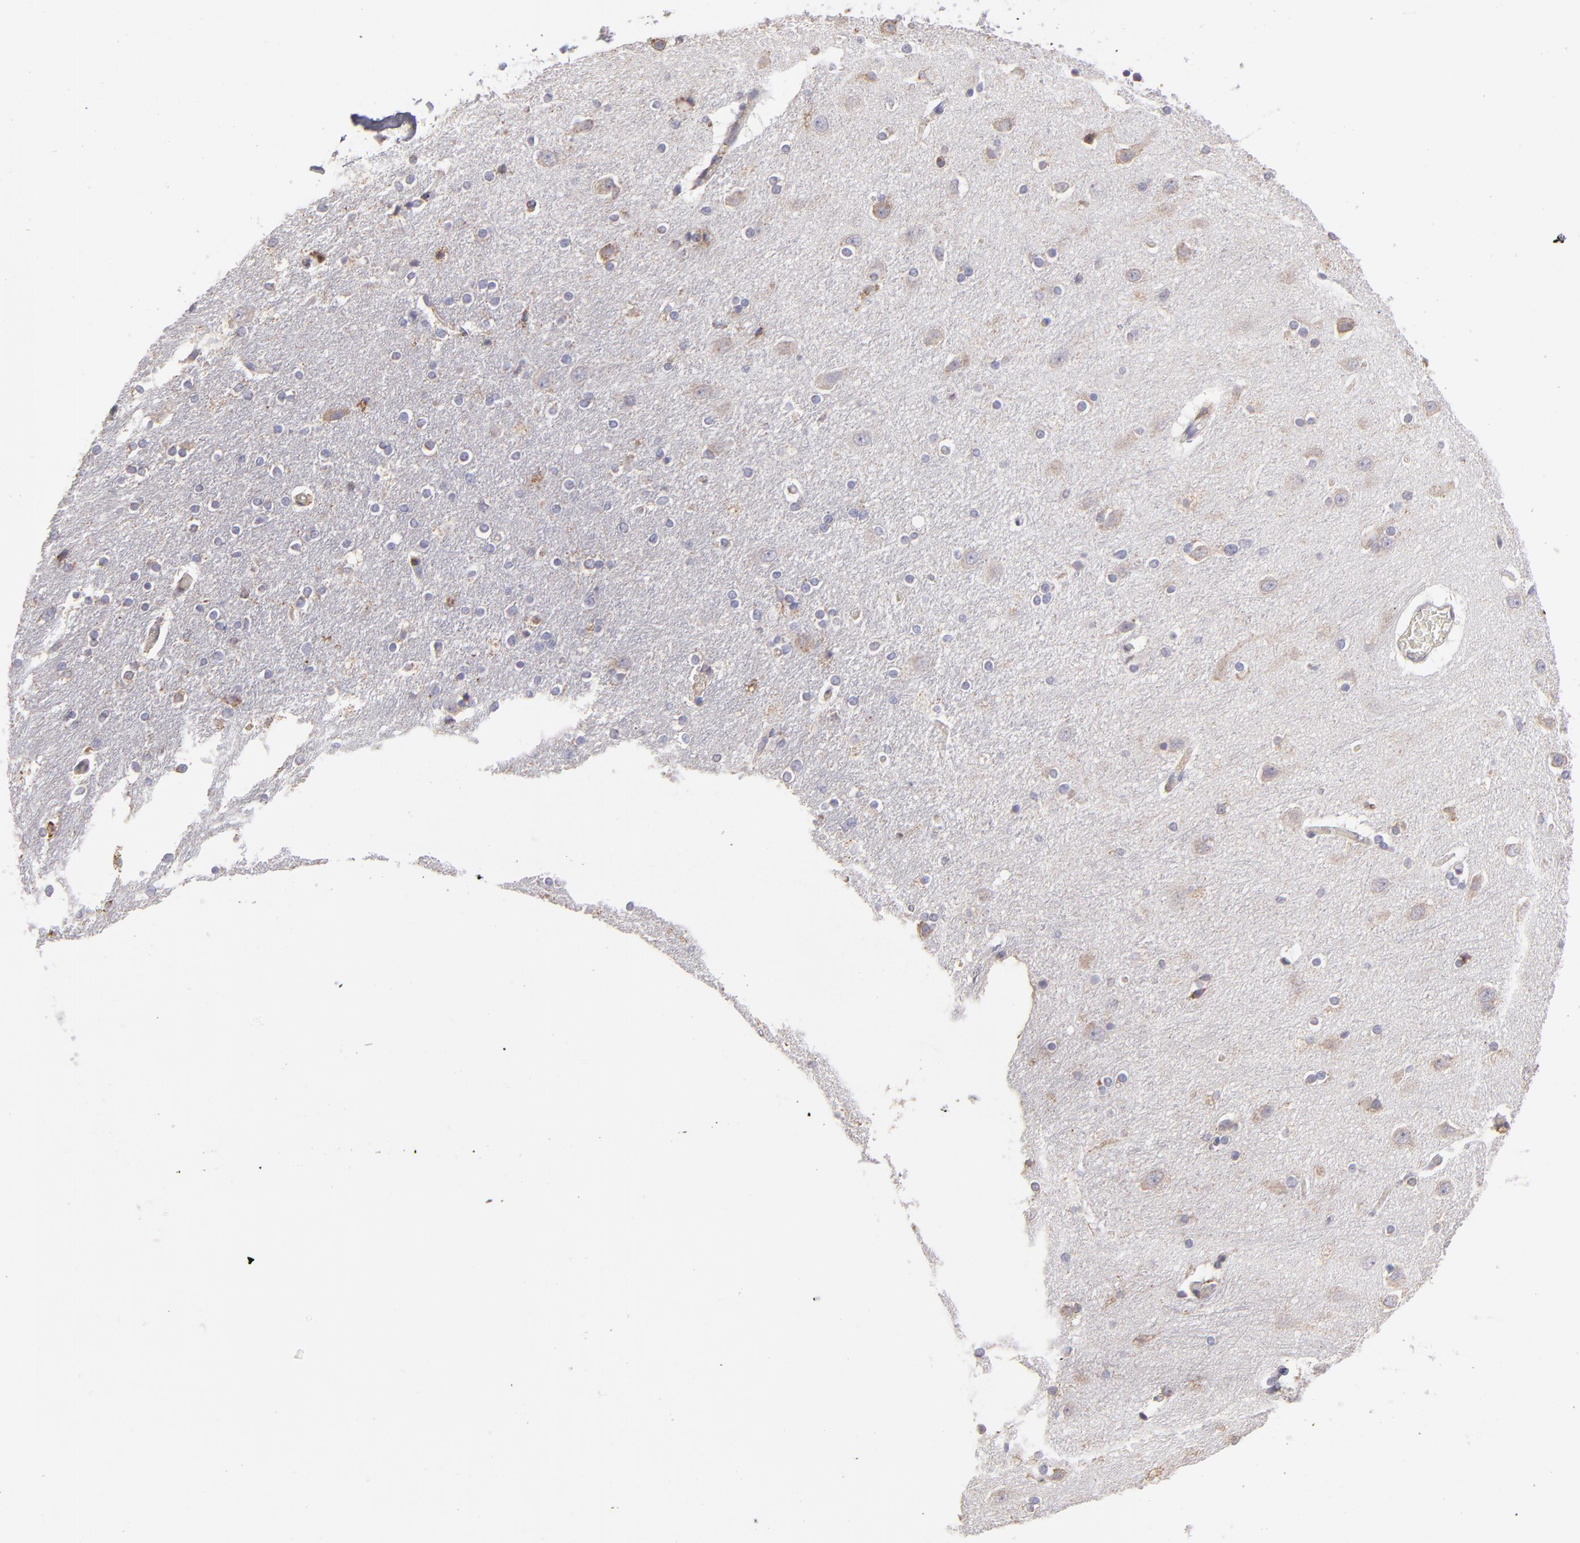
{"staining": {"intensity": "negative", "quantity": "none", "location": "none"}, "tissue": "caudate", "cell_type": "Glial cells", "image_type": "normal", "snomed": [{"axis": "morphology", "description": "Normal tissue, NOS"}, {"axis": "topography", "description": "Lateral ventricle wall"}], "caption": "High power microscopy image of an immunohistochemistry histopathology image of normal caudate, revealing no significant expression in glial cells.", "gene": "CALR", "patient": {"sex": "female", "age": 54}}